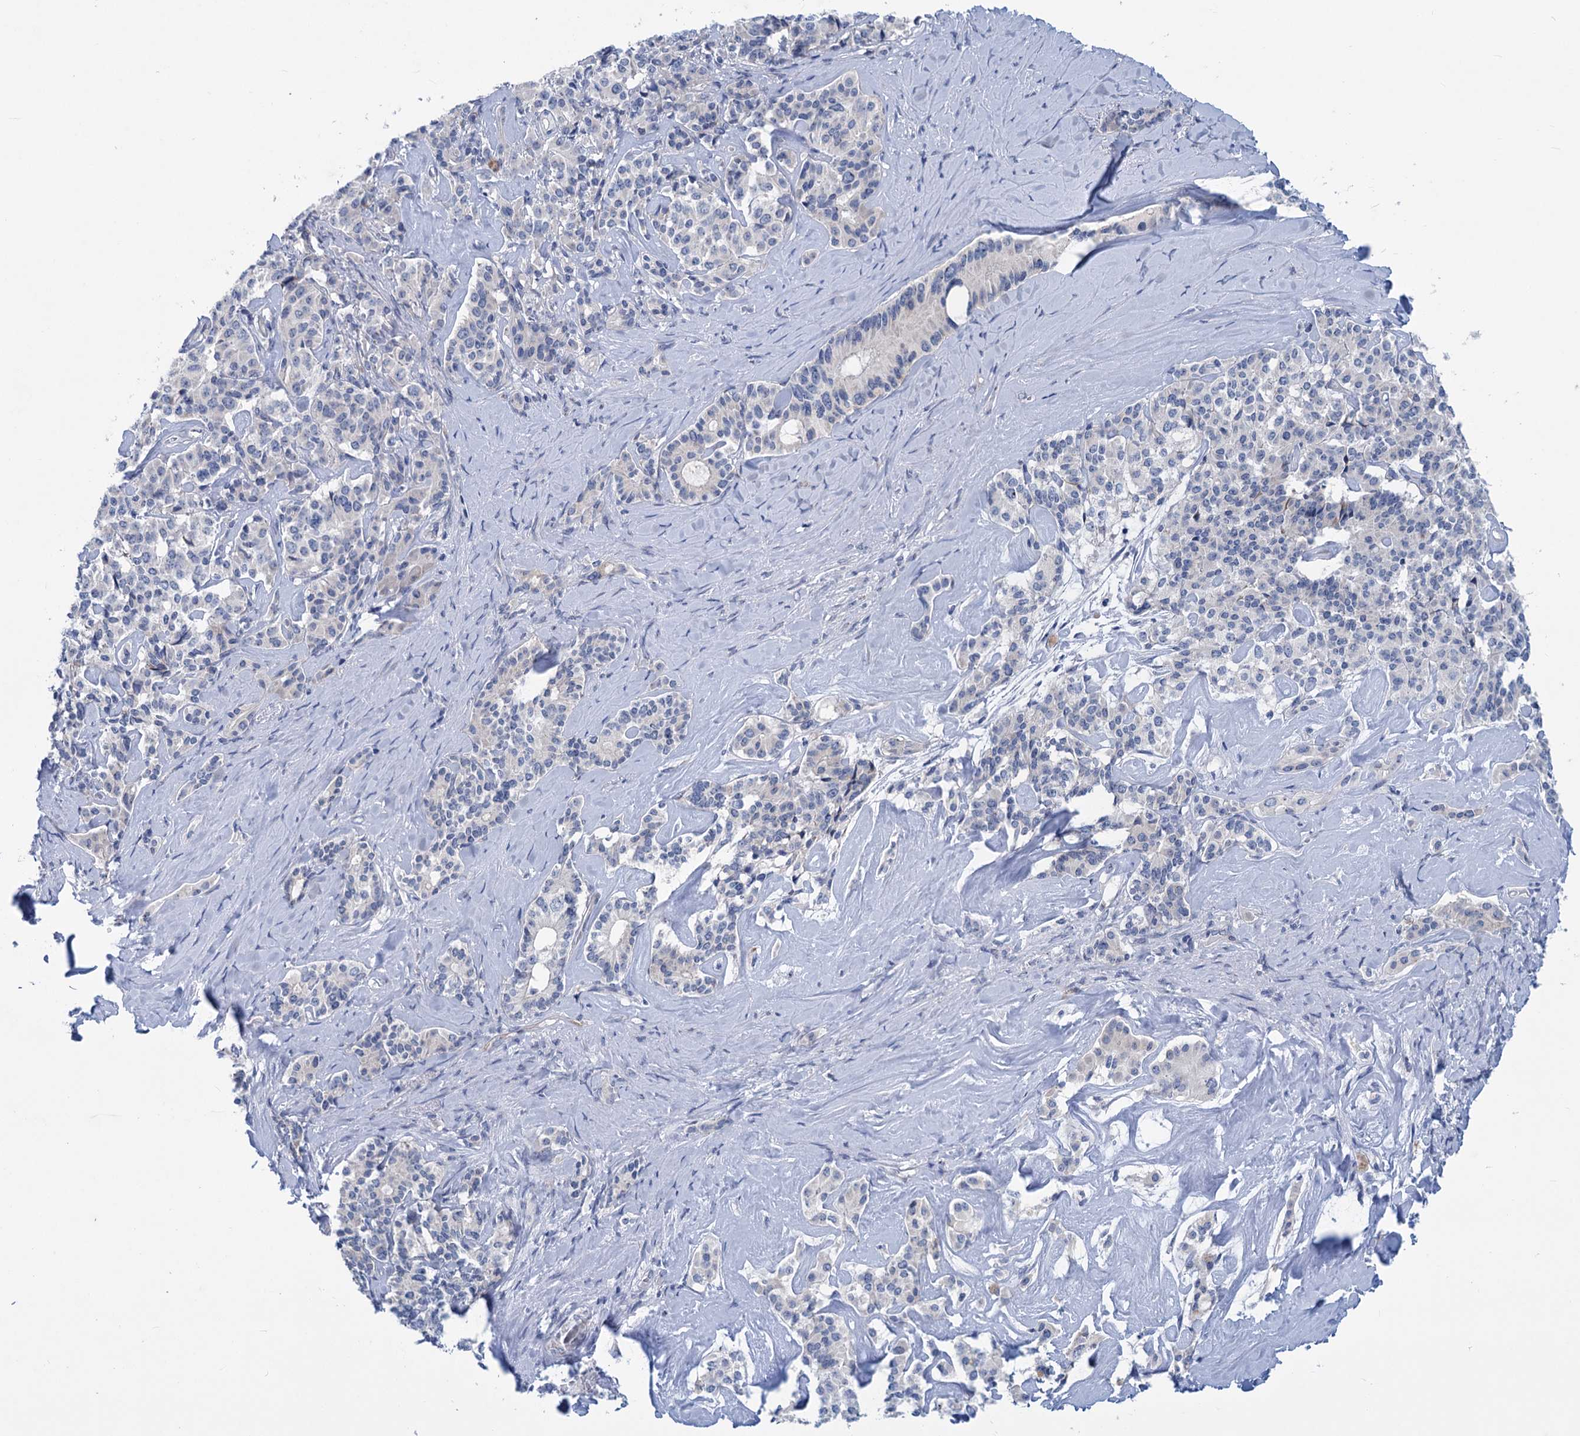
{"staining": {"intensity": "negative", "quantity": "none", "location": "none"}, "tissue": "pancreatic cancer", "cell_type": "Tumor cells", "image_type": "cancer", "snomed": [{"axis": "morphology", "description": "Adenocarcinoma, NOS"}, {"axis": "topography", "description": "Pancreas"}], "caption": "This image is of pancreatic adenocarcinoma stained with IHC to label a protein in brown with the nuclei are counter-stained blue. There is no staining in tumor cells.", "gene": "NEU3", "patient": {"sex": "female", "age": 74}}